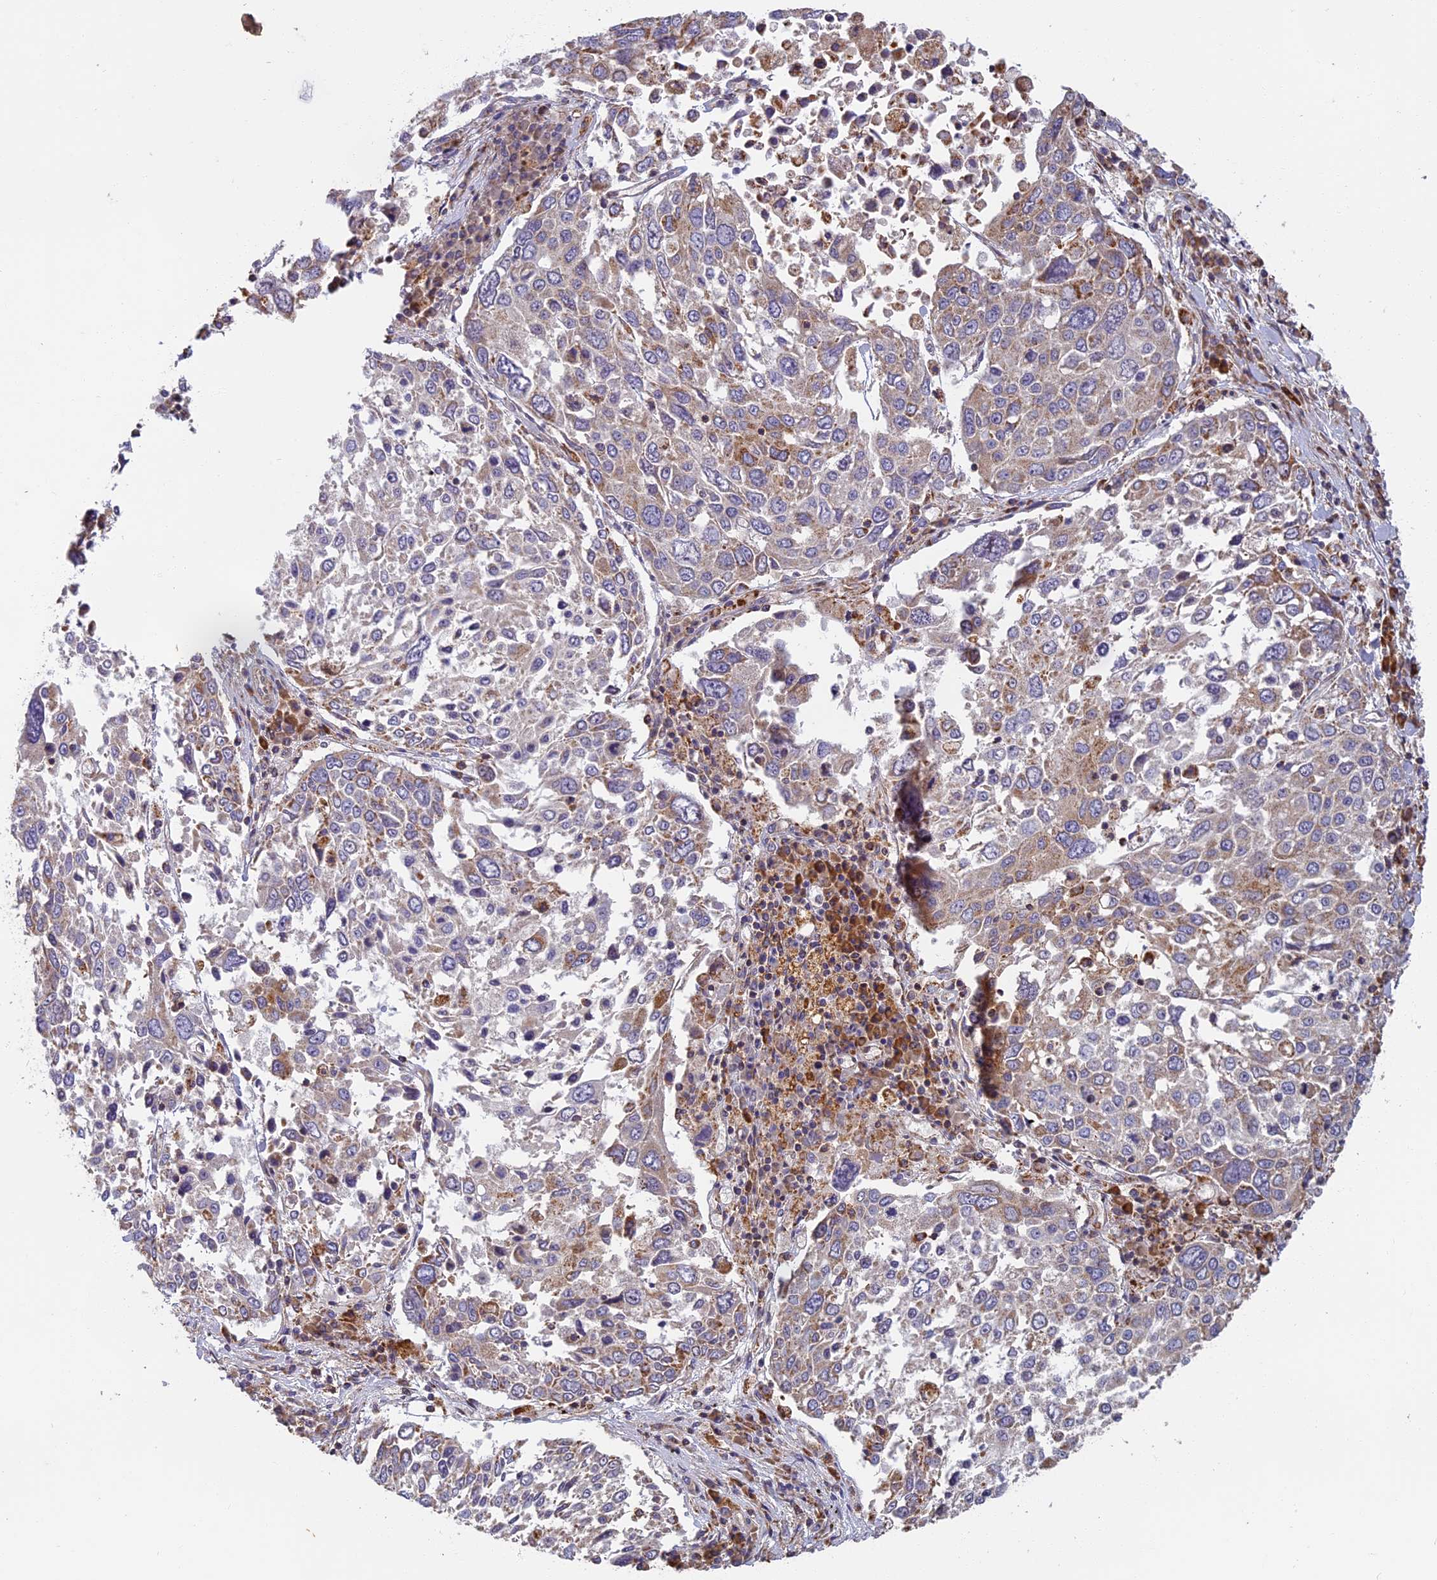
{"staining": {"intensity": "weak", "quantity": "<25%", "location": "cytoplasmic/membranous"}, "tissue": "lung cancer", "cell_type": "Tumor cells", "image_type": "cancer", "snomed": [{"axis": "morphology", "description": "Squamous cell carcinoma, NOS"}, {"axis": "topography", "description": "Lung"}], "caption": "A micrograph of squamous cell carcinoma (lung) stained for a protein displays no brown staining in tumor cells.", "gene": "EDAR", "patient": {"sex": "male", "age": 65}}